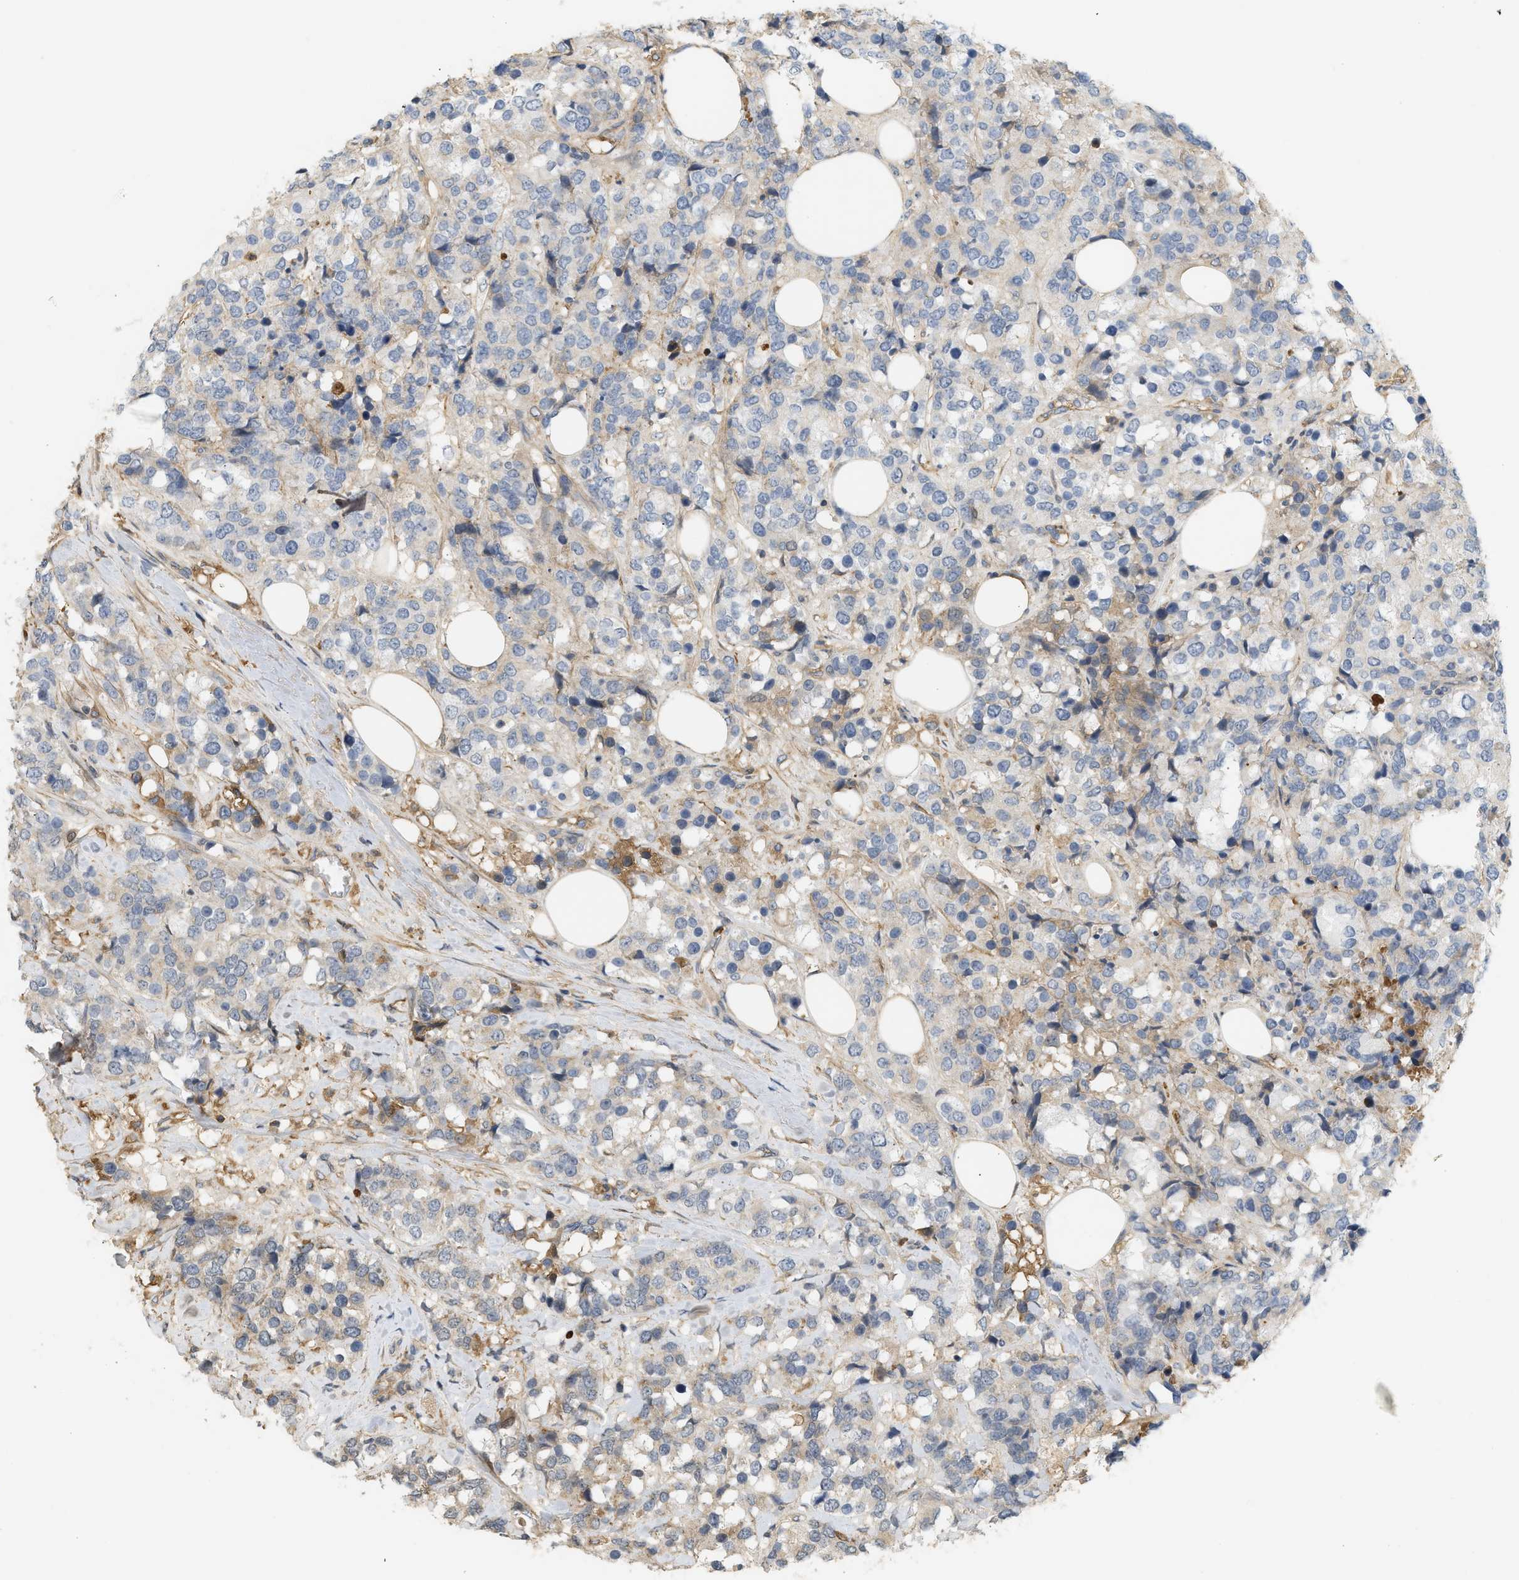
{"staining": {"intensity": "moderate", "quantity": ">75%", "location": "cytoplasmic/membranous"}, "tissue": "breast cancer", "cell_type": "Tumor cells", "image_type": "cancer", "snomed": [{"axis": "morphology", "description": "Lobular carcinoma"}, {"axis": "topography", "description": "Breast"}], "caption": "Breast cancer stained with a brown dye reveals moderate cytoplasmic/membranous positive staining in about >75% of tumor cells.", "gene": "F8", "patient": {"sex": "female", "age": 59}}